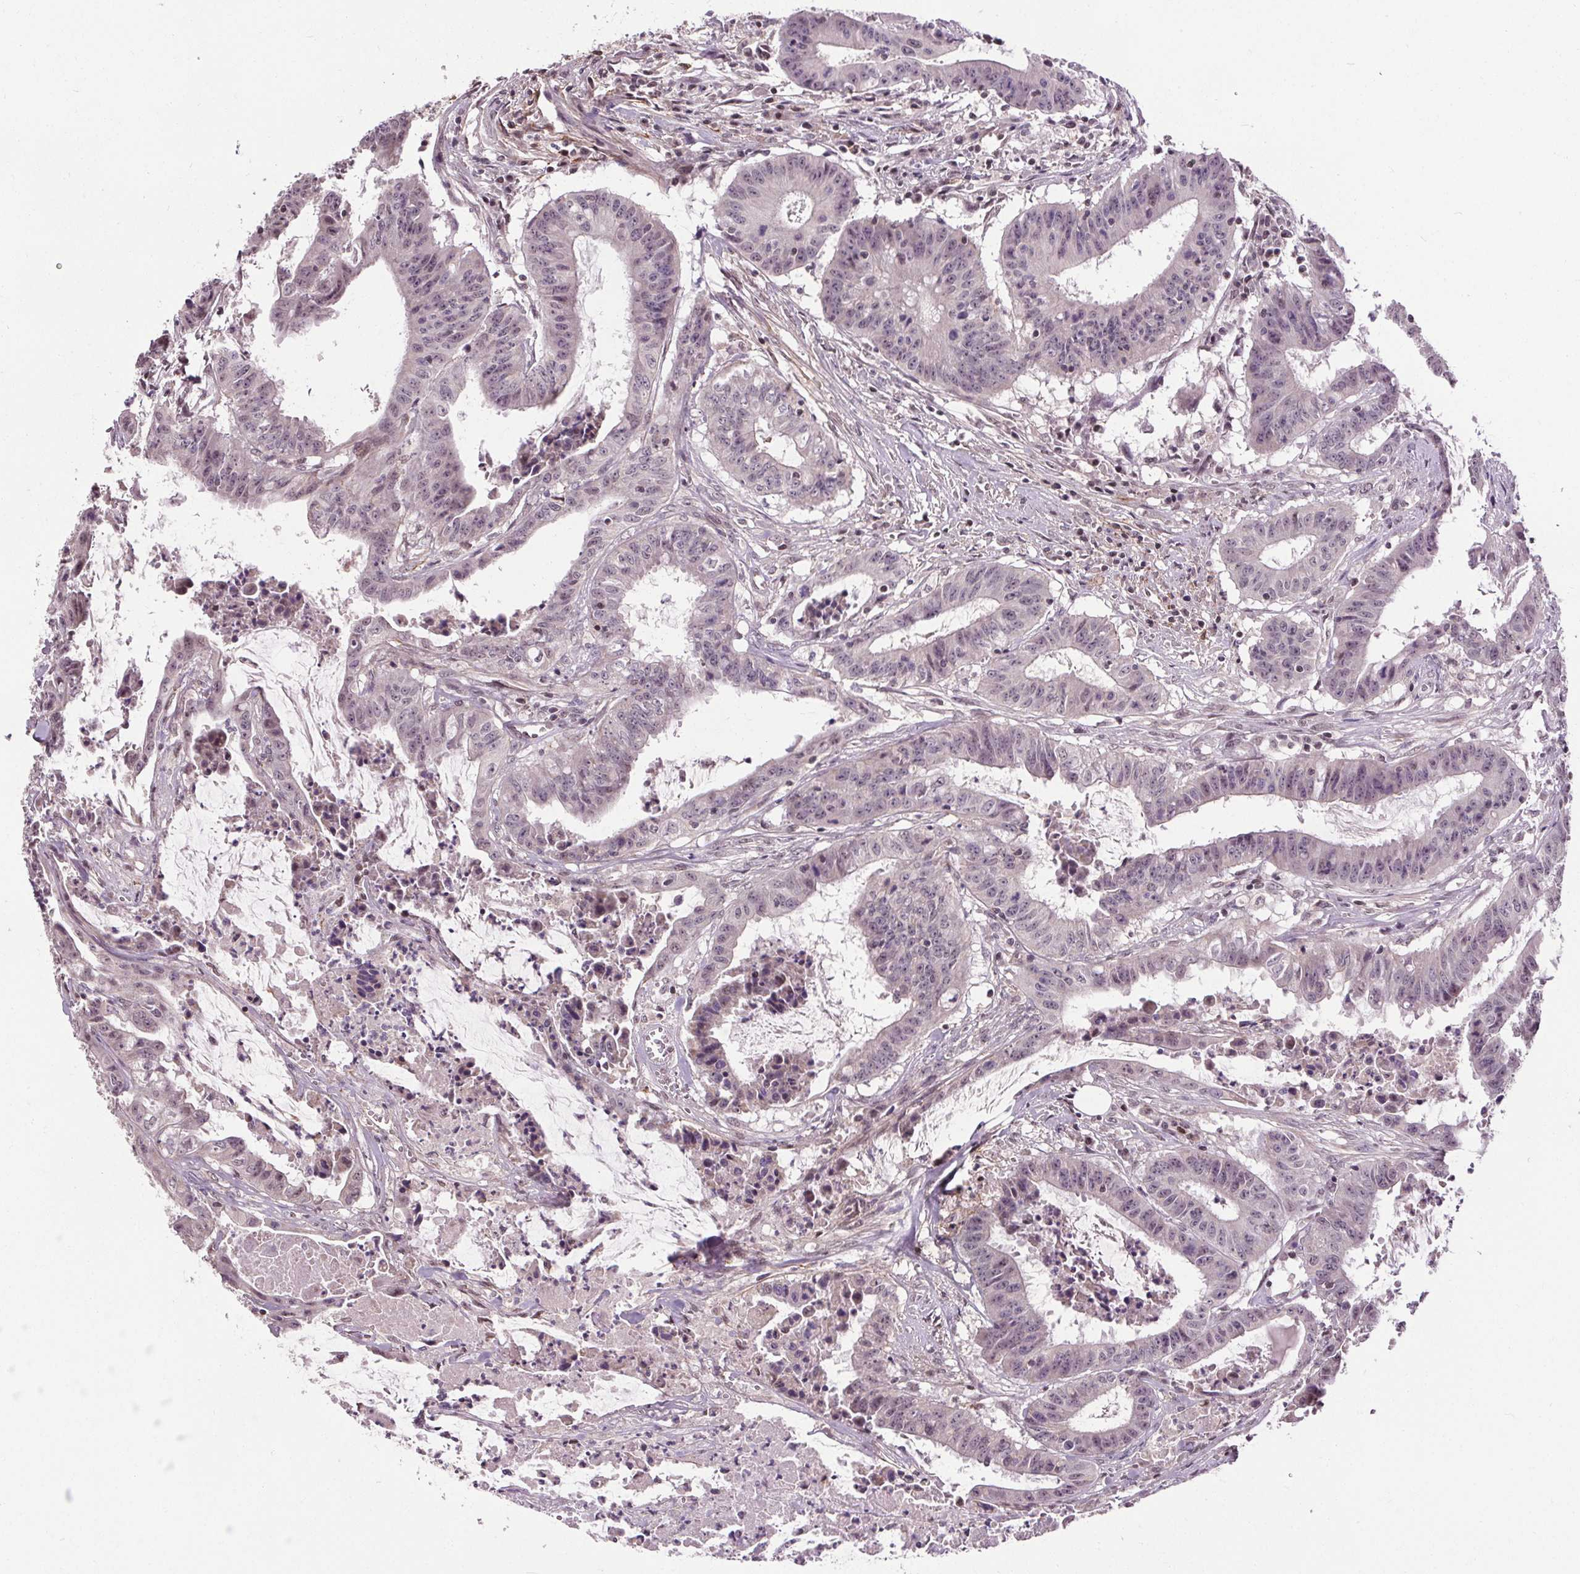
{"staining": {"intensity": "negative", "quantity": "none", "location": "none"}, "tissue": "colorectal cancer", "cell_type": "Tumor cells", "image_type": "cancer", "snomed": [{"axis": "morphology", "description": "Adenocarcinoma, NOS"}, {"axis": "topography", "description": "Colon"}], "caption": "A high-resolution photomicrograph shows IHC staining of colorectal adenocarcinoma, which displays no significant staining in tumor cells.", "gene": "KIAA0232", "patient": {"sex": "male", "age": 33}}